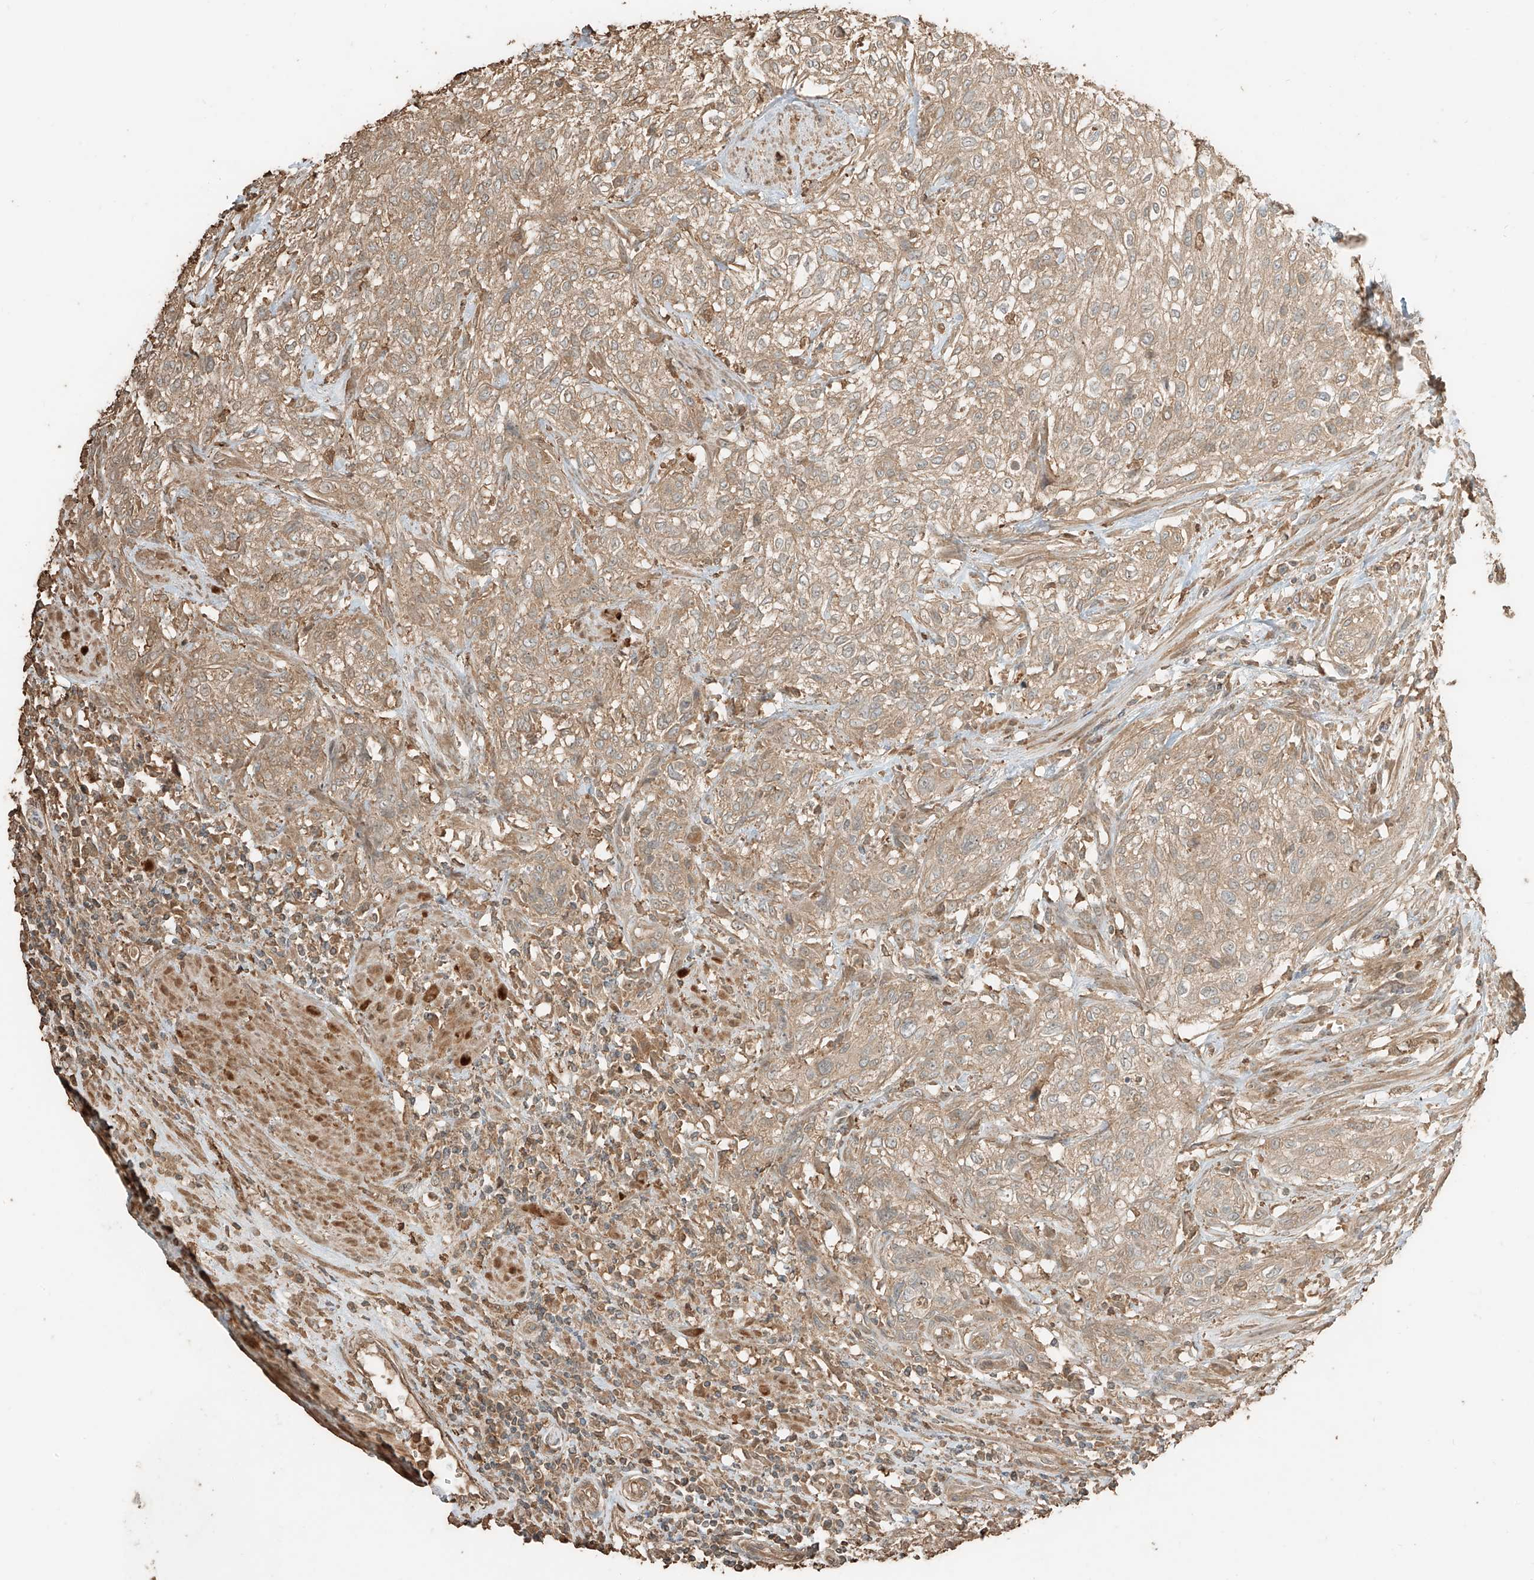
{"staining": {"intensity": "weak", "quantity": ">75%", "location": "cytoplasmic/membranous"}, "tissue": "urothelial cancer", "cell_type": "Tumor cells", "image_type": "cancer", "snomed": [{"axis": "morphology", "description": "Urothelial carcinoma, High grade"}, {"axis": "topography", "description": "Urinary bladder"}], "caption": "High-magnification brightfield microscopy of high-grade urothelial carcinoma stained with DAB (3,3'-diaminobenzidine) (brown) and counterstained with hematoxylin (blue). tumor cells exhibit weak cytoplasmic/membranous positivity is appreciated in about>75% of cells. (Brightfield microscopy of DAB IHC at high magnification).", "gene": "RFTN2", "patient": {"sex": "male", "age": 35}}